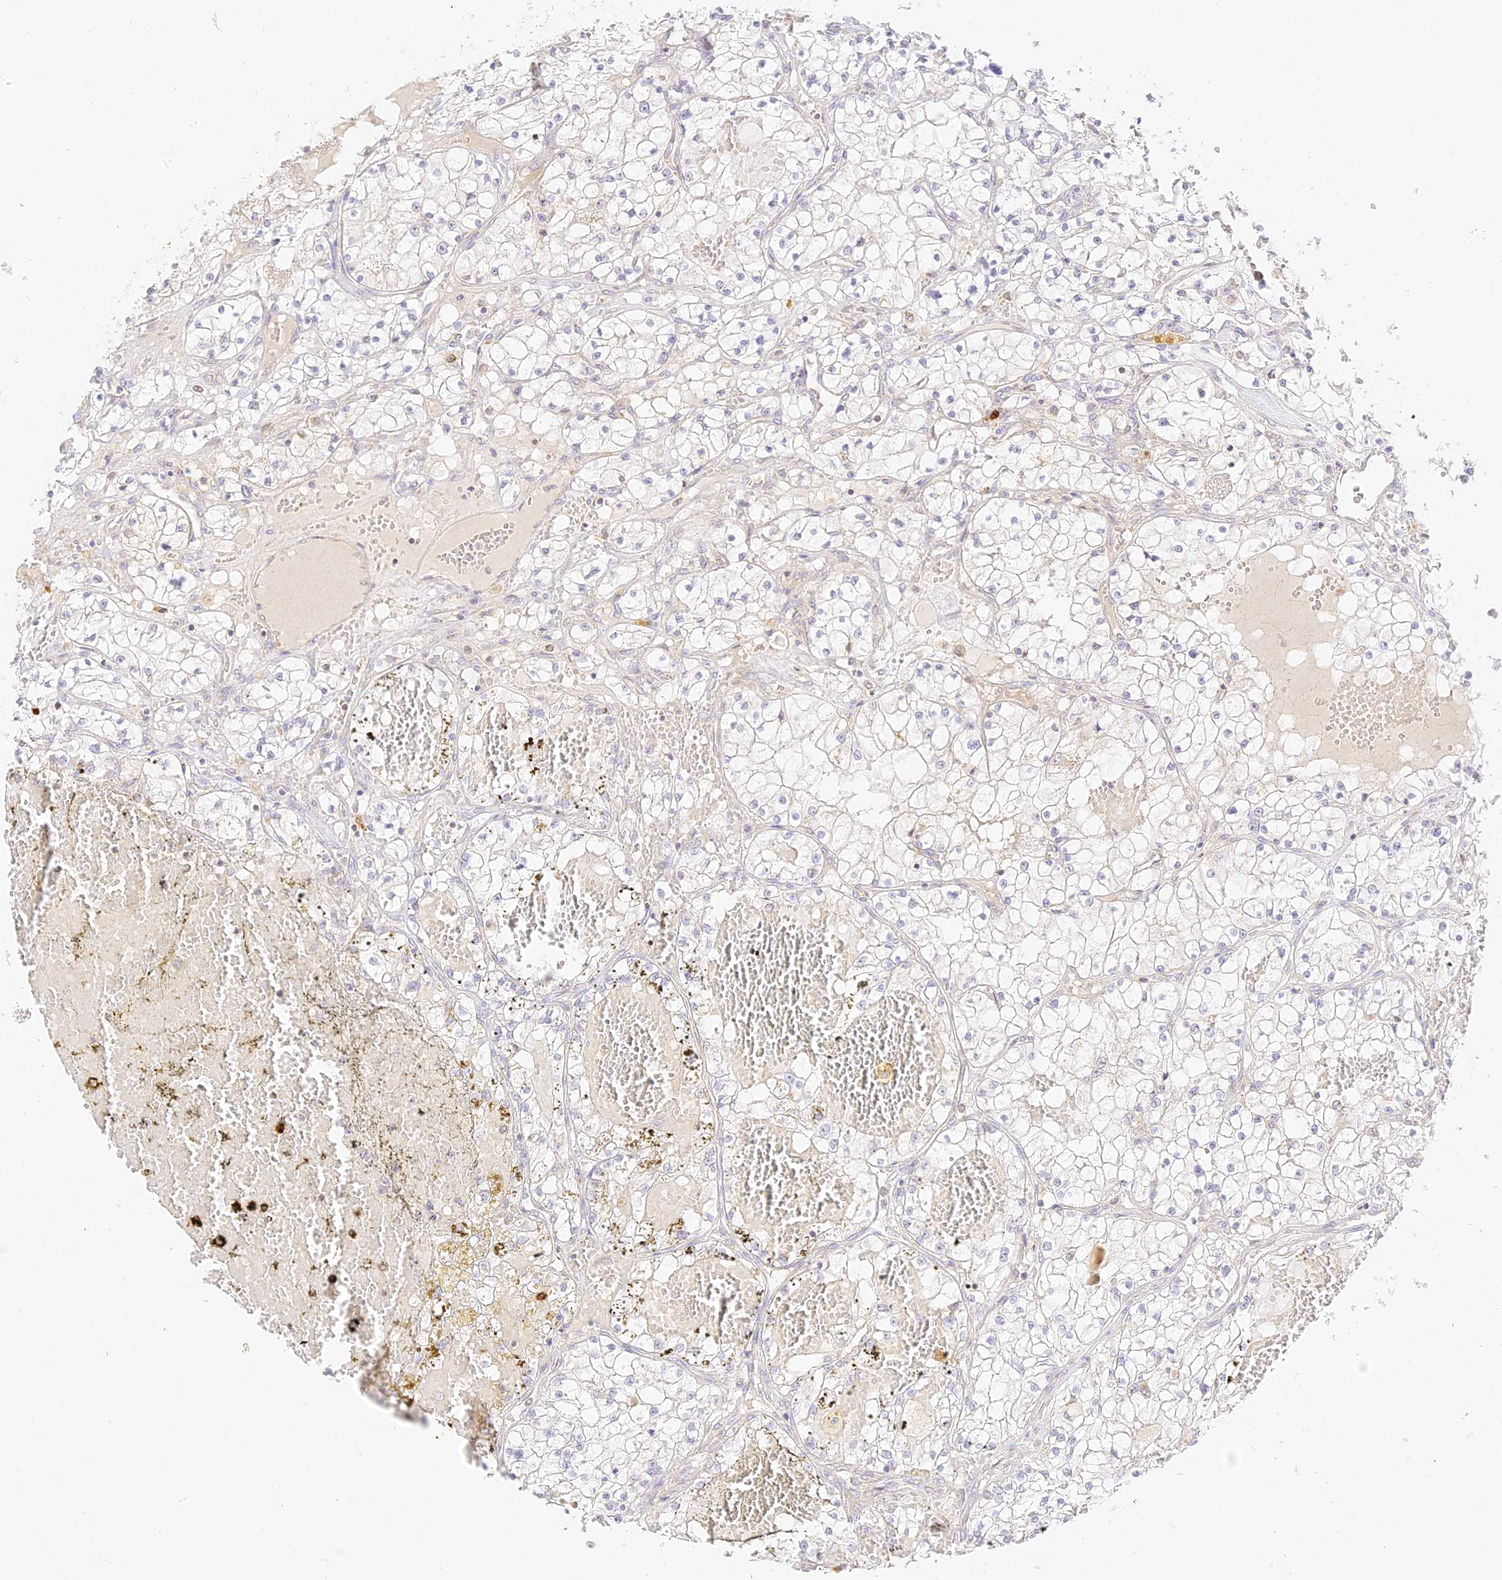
{"staining": {"intensity": "negative", "quantity": "none", "location": "none"}, "tissue": "renal cancer", "cell_type": "Tumor cells", "image_type": "cancer", "snomed": [{"axis": "morphology", "description": "Normal tissue, NOS"}, {"axis": "morphology", "description": "Adenocarcinoma, NOS"}, {"axis": "topography", "description": "Kidney"}], "caption": "A histopathology image of human adenocarcinoma (renal) is negative for staining in tumor cells. (DAB IHC, high magnification).", "gene": "LRRC15", "patient": {"sex": "male", "age": 68}}